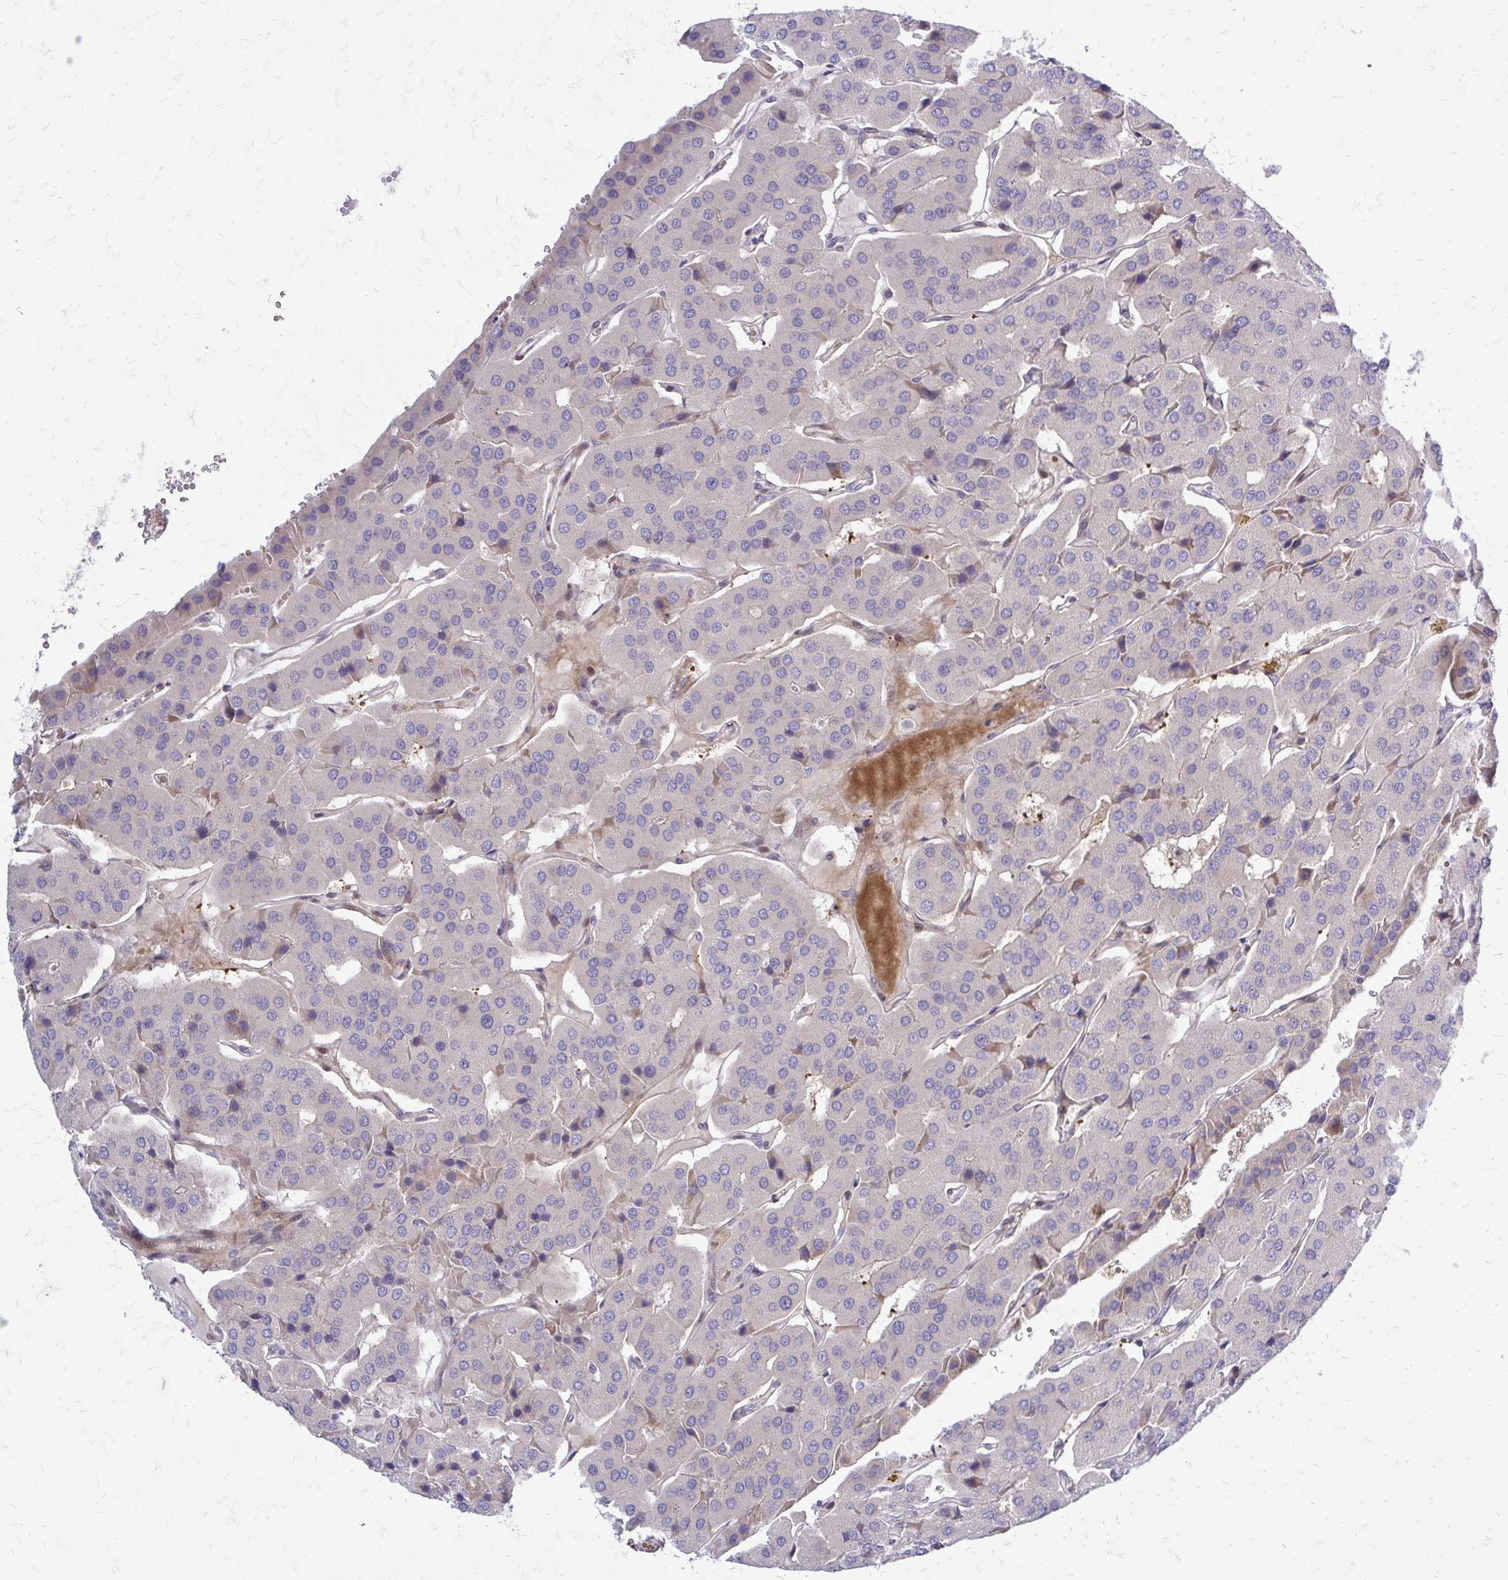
{"staining": {"intensity": "negative", "quantity": "none", "location": "none"}, "tissue": "parathyroid gland", "cell_type": "Glandular cells", "image_type": "normal", "snomed": [{"axis": "morphology", "description": "Normal tissue, NOS"}, {"axis": "morphology", "description": "Adenoma, NOS"}, {"axis": "topography", "description": "Parathyroid gland"}], "caption": "Parathyroid gland was stained to show a protein in brown. There is no significant expression in glandular cells.", "gene": "PPDPFL", "patient": {"sex": "female", "age": 86}}